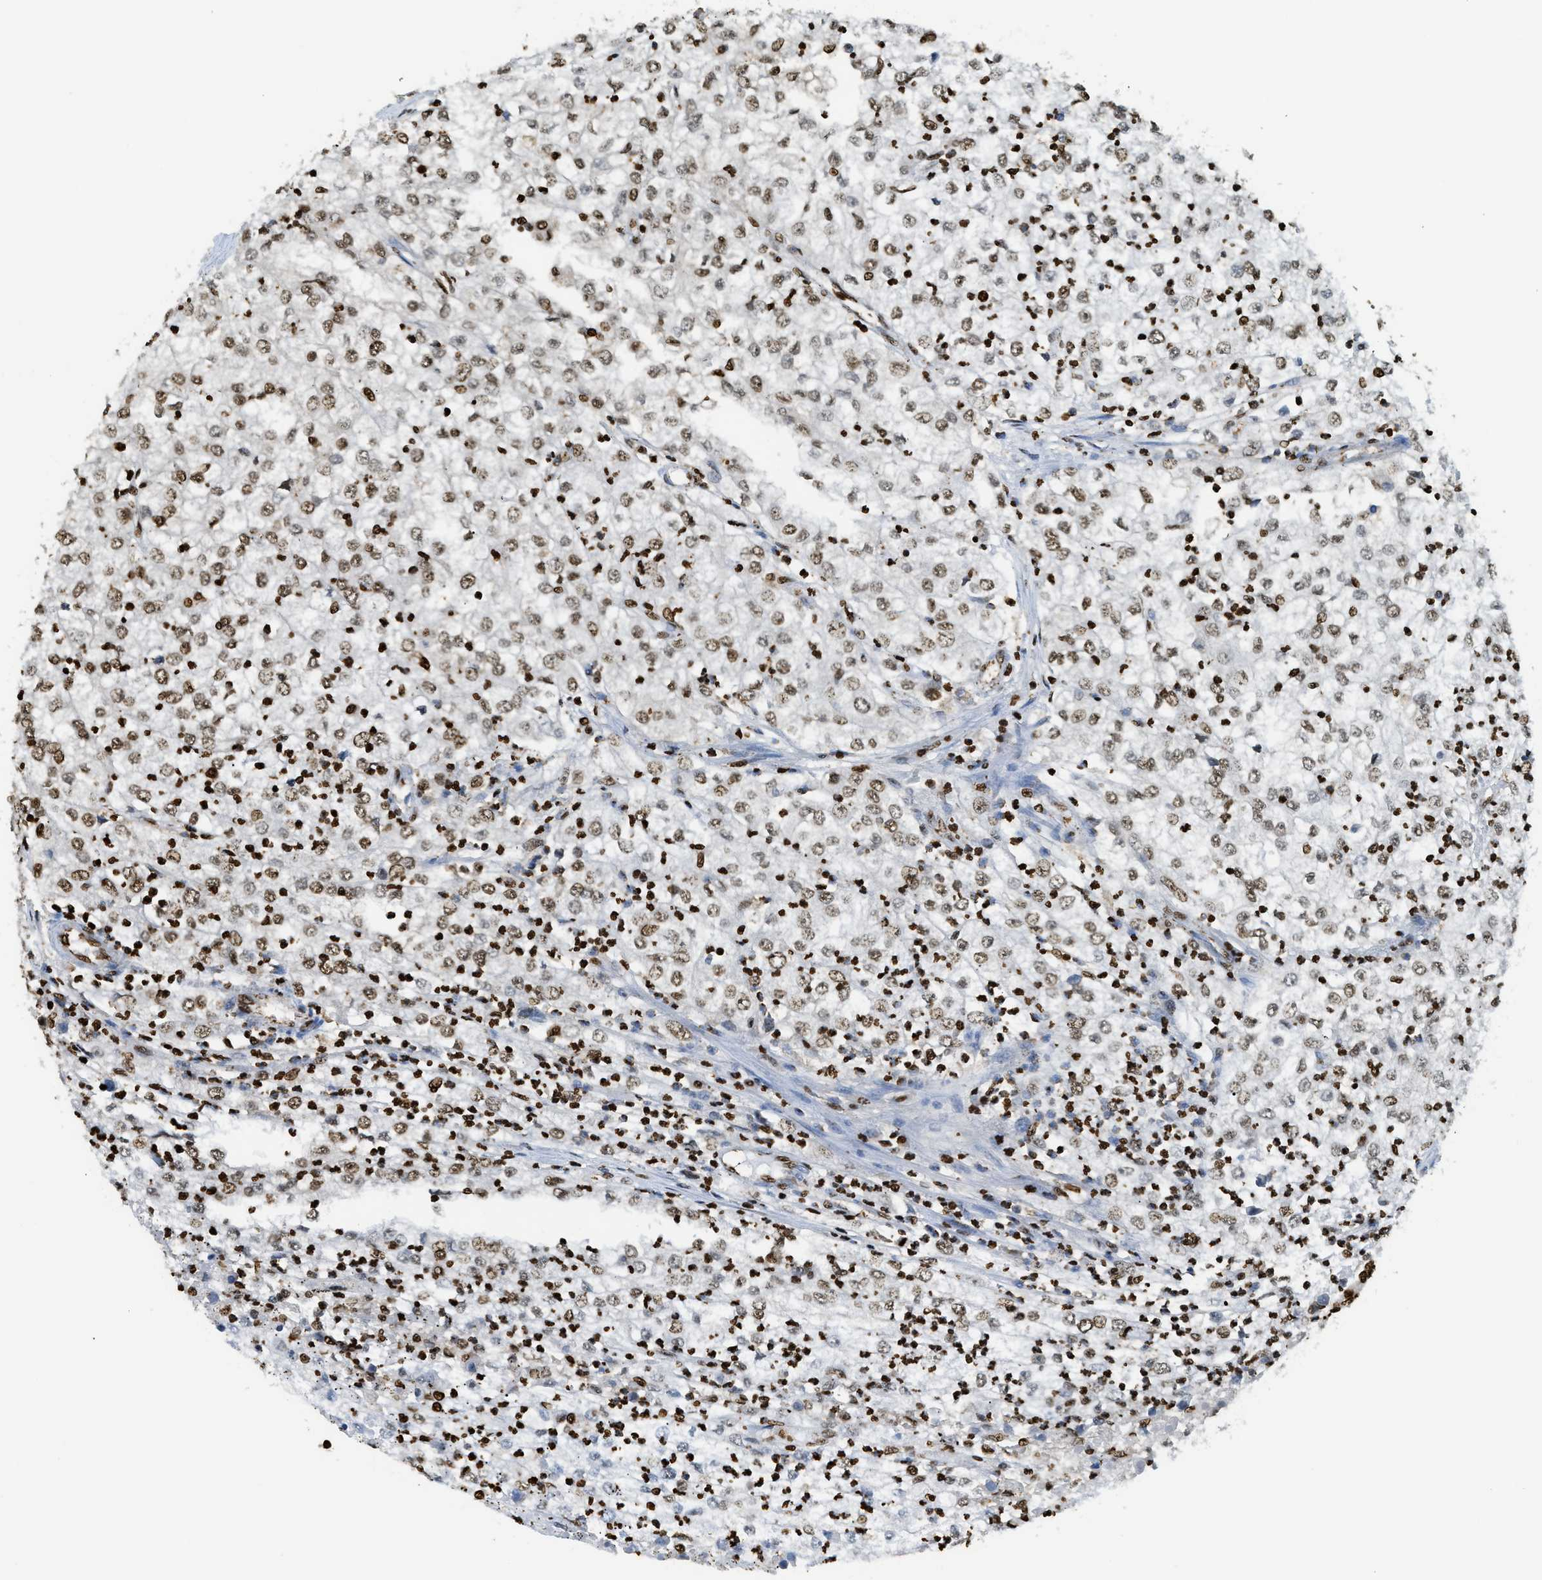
{"staining": {"intensity": "weak", "quantity": ">75%", "location": "nuclear"}, "tissue": "renal cancer", "cell_type": "Tumor cells", "image_type": "cancer", "snomed": [{"axis": "morphology", "description": "Adenocarcinoma, NOS"}, {"axis": "topography", "description": "Kidney"}], "caption": "Tumor cells reveal weak nuclear staining in about >75% of cells in renal adenocarcinoma.", "gene": "NR5A2", "patient": {"sex": "female", "age": 54}}